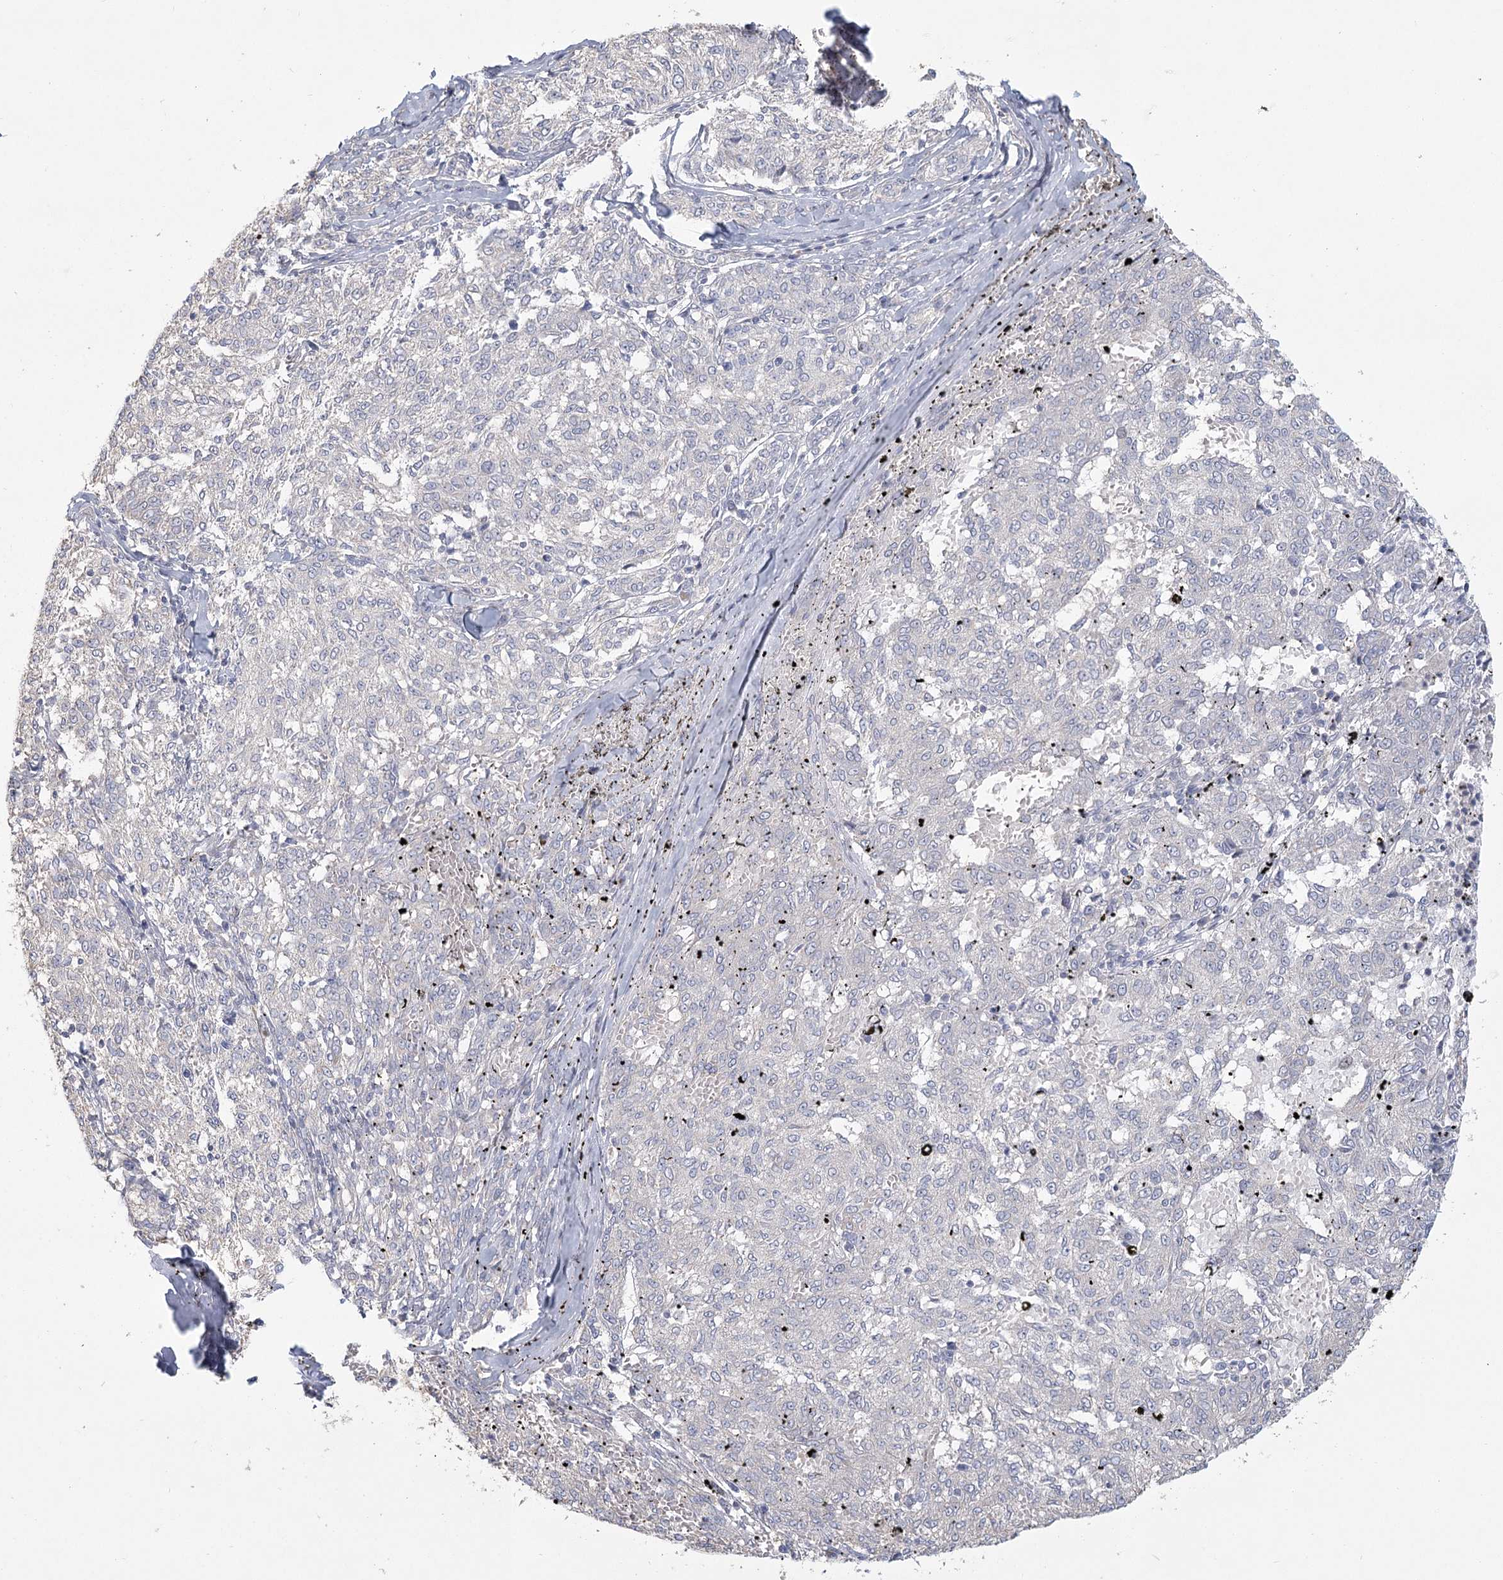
{"staining": {"intensity": "negative", "quantity": "none", "location": "none"}, "tissue": "melanoma", "cell_type": "Tumor cells", "image_type": "cancer", "snomed": [{"axis": "morphology", "description": "Malignant melanoma, NOS"}, {"axis": "topography", "description": "Skin"}], "caption": "Immunohistochemical staining of human melanoma displays no significant expression in tumor cells.", "gene": "CNTLN", "patient": {"sex": "female", "age": 72}}